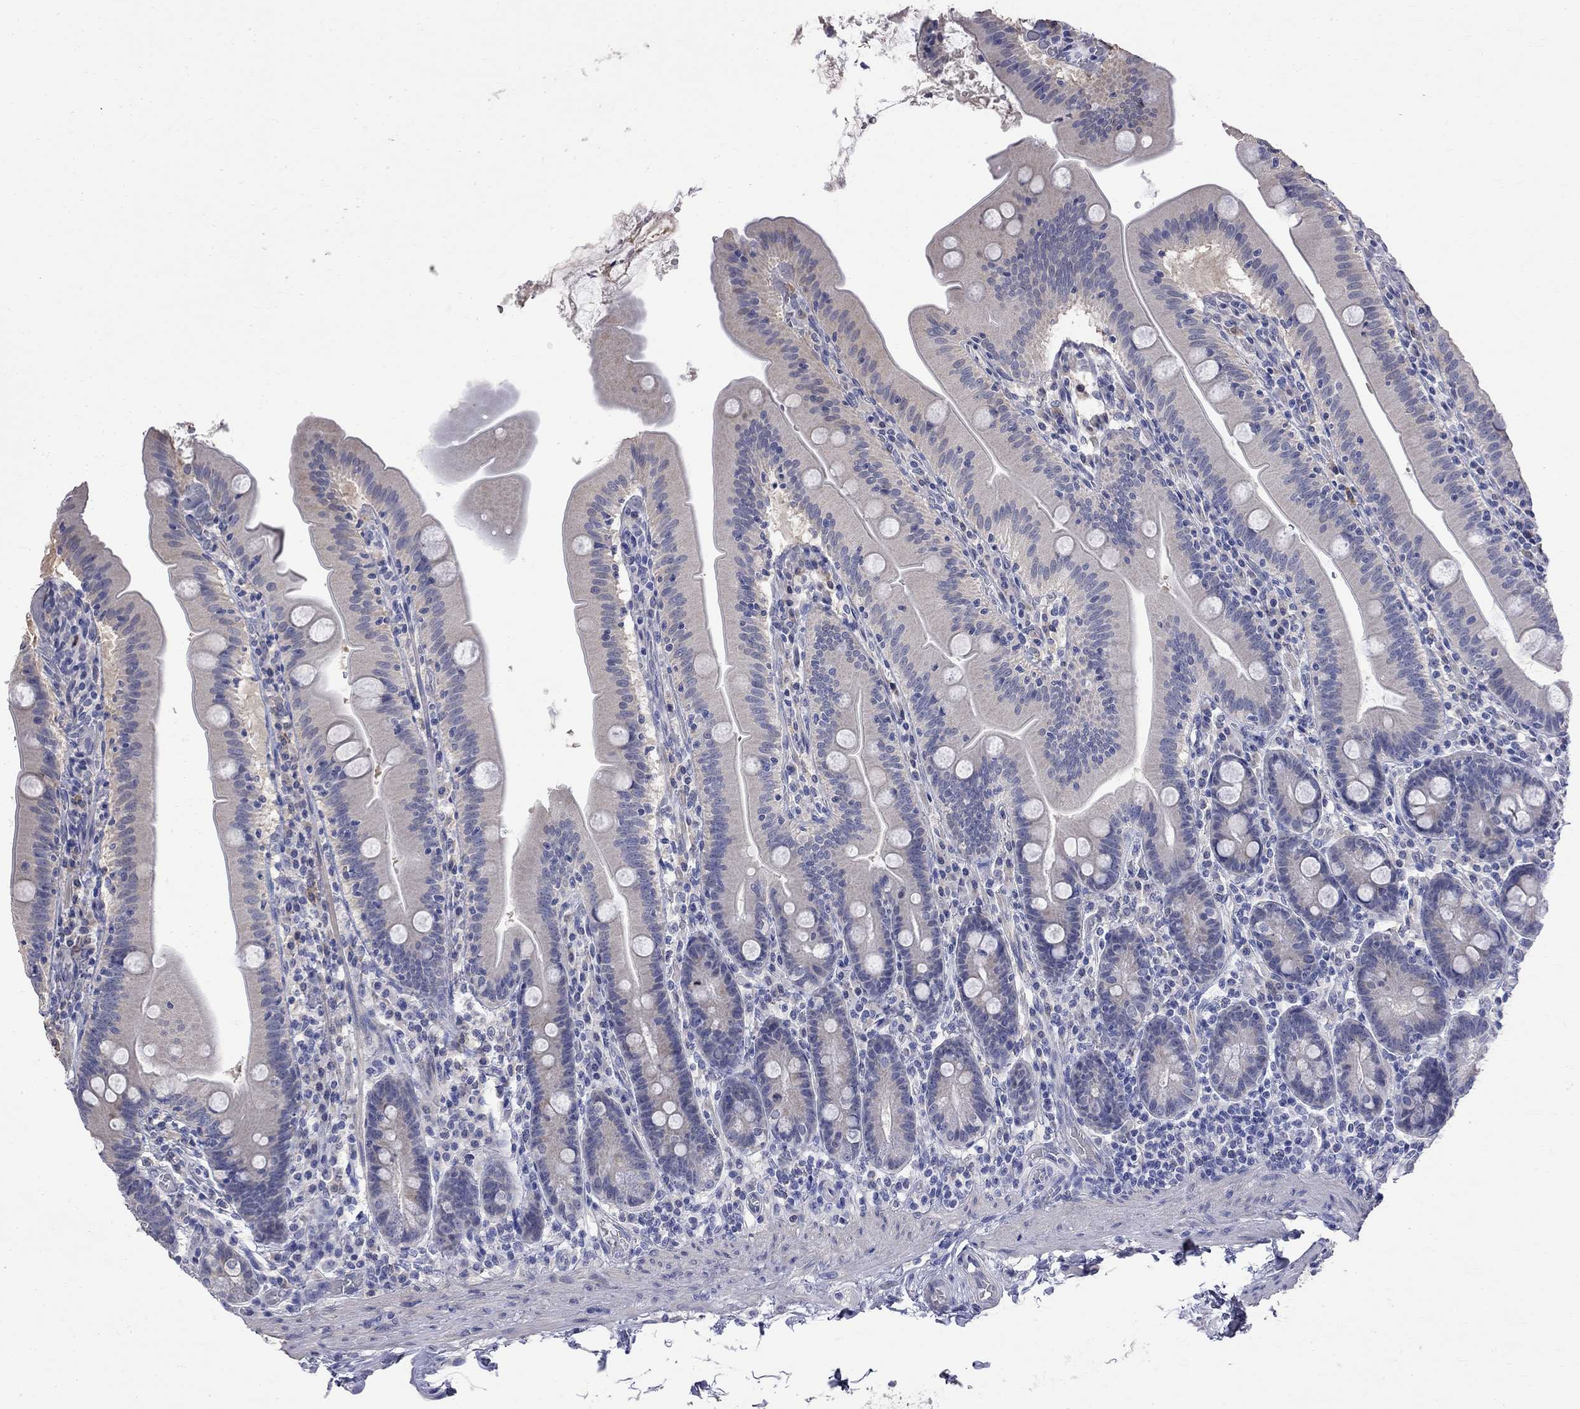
{"staining": {"intensity": "negative", "quantity": "none", "location": "none"}, "tissue": "small intestine", "cell_type": "Glandular cells", "image_type": "normal", "snomed": [{"axis": "morphology", "description": "Normal tissue, NOS"}, {"axis": "topography", "description": "Small intestine"}], "caption": "The immunohistochemistry (IHC) image has no significant positivity in glandular cells of small intestine.", "gene": "CKAP2", "patient": {"sex": "male", "age": 37}}